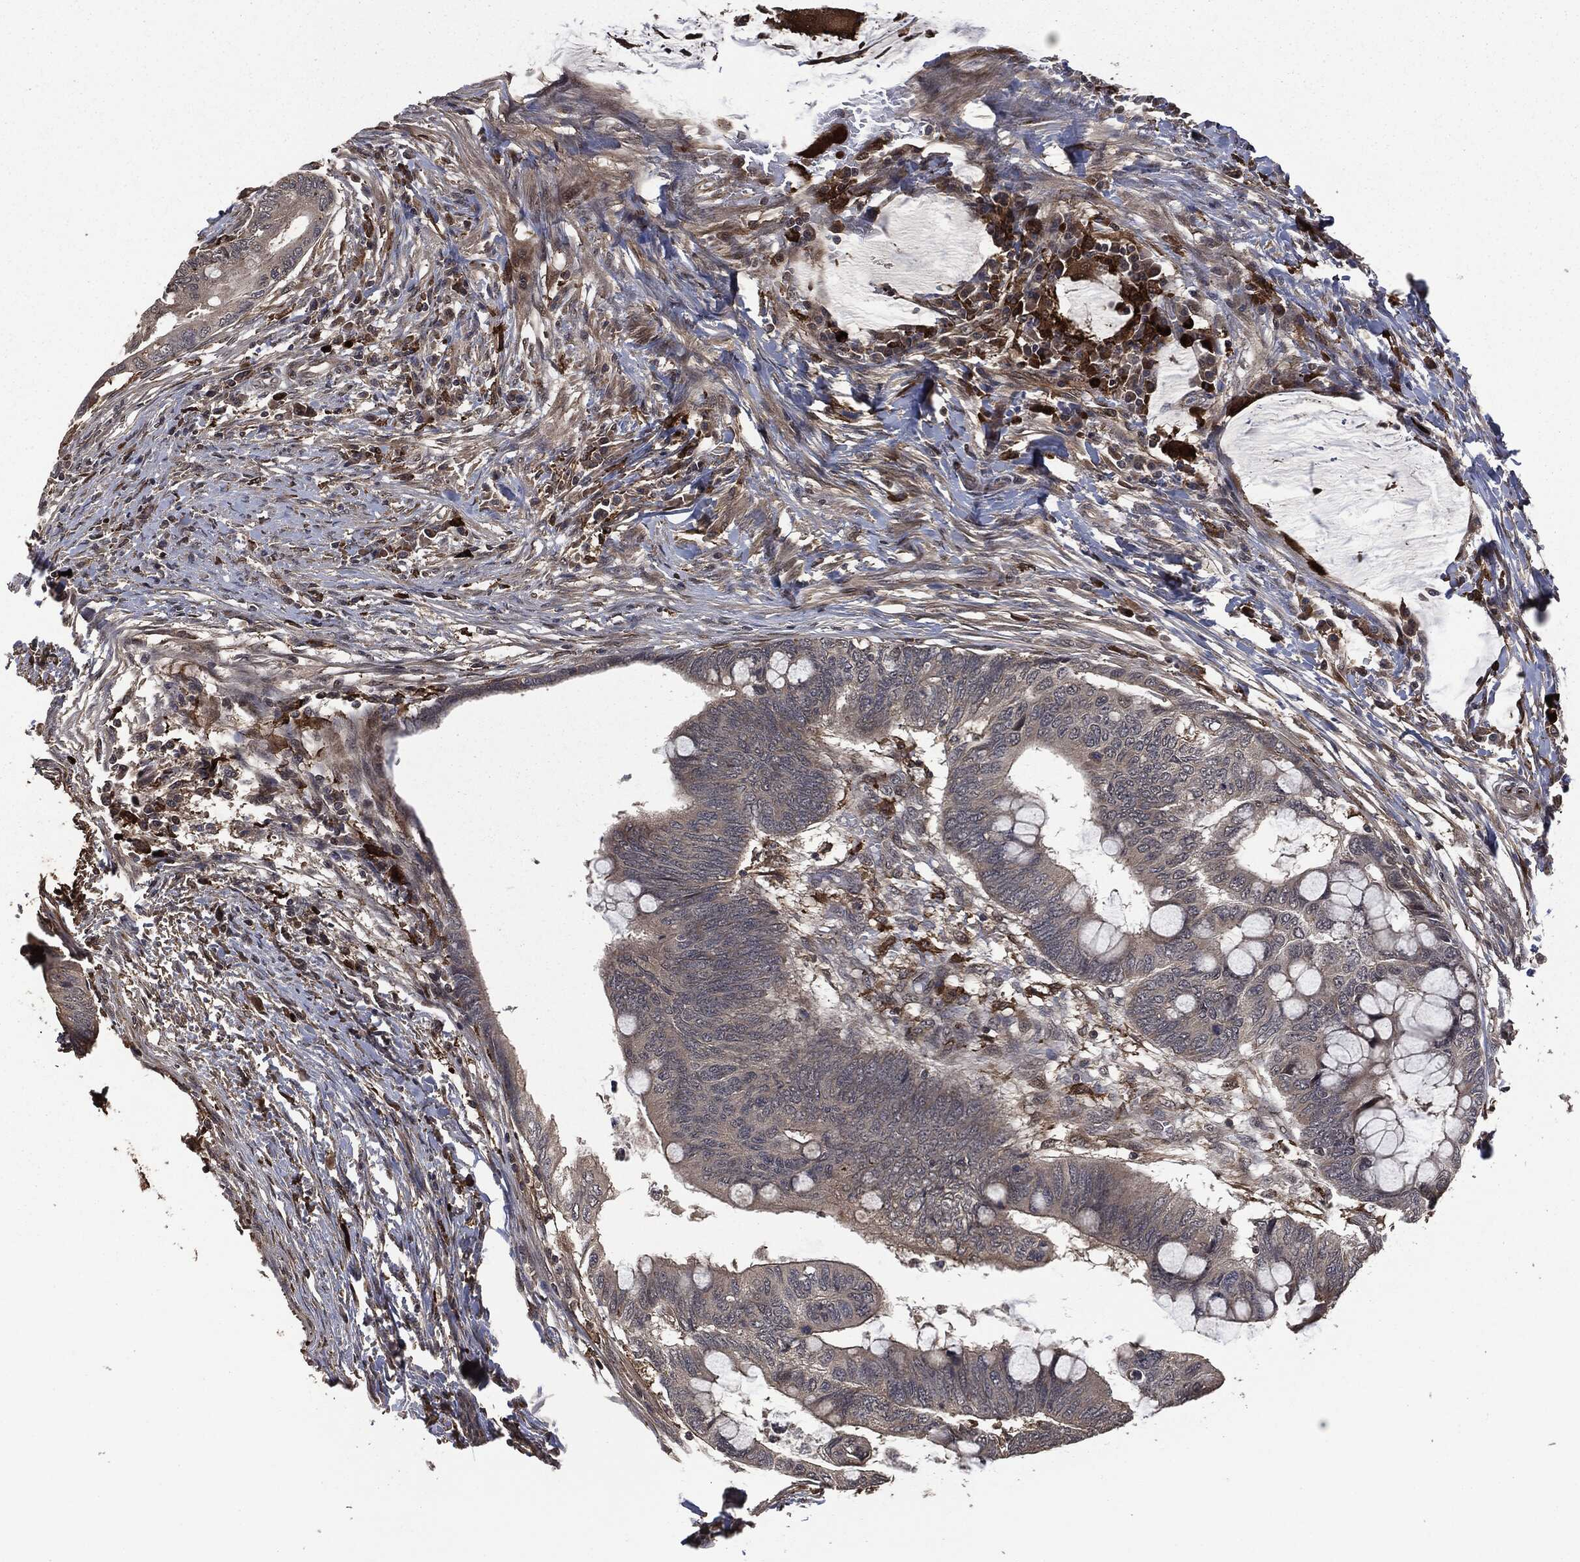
{"staining": {"intensity": "negative", "quantity": "none", "location": "none"}, "tissue": "colorectal cancer", "cell_type": "Tumor cells", "image_type": "cancer", "snomed": [{"axis": "morphology", "description": "Normal tissue, NOS"}, {"axis": "morphology", "description": "Adenocarcinoma, NOS"}, {"axis": "topography", "description": "Rectum"}, {"axis": "topography", "description": "Peripheral nerve tissue"}], "caption": "Photomicrograph shows no protein positivity in tumor cells of adenocarcinoma (colorectal) tissue.", "gene": "CRABP2", "patient": {"sex": "male", "age": 92}}